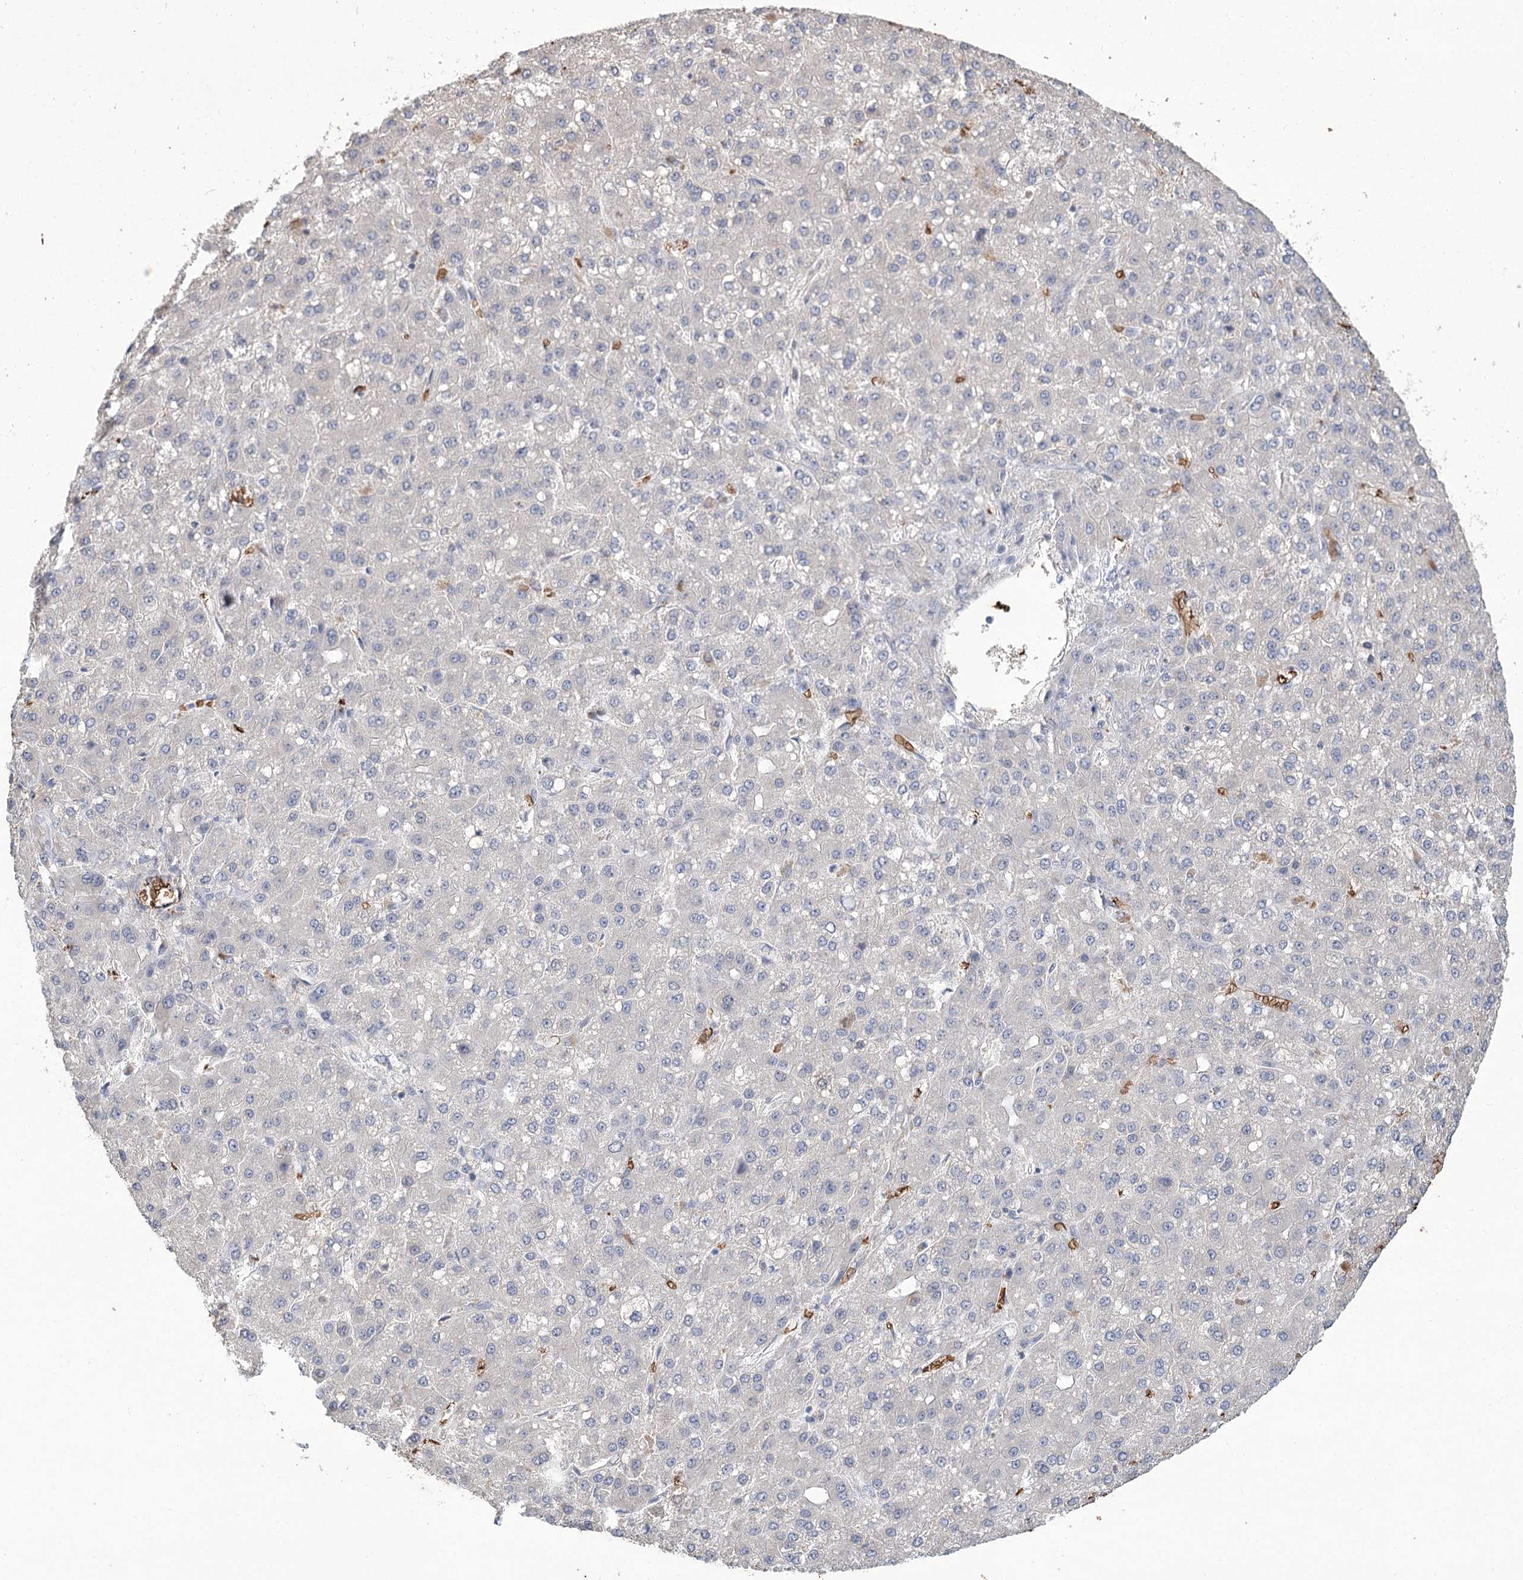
{"staining": {"intensity": "negative", "quantity": "none", "location": "none"}, "tissue": "liver cancer", "cell_type": "Tumor cells", "image_type": "cancer", "snomed": [{"axis": "morphology", "description": "Carcinoma, Hepatocellular, NOS"}, {"axis": "topography", "description": "Liver"}], "caption": "Immunohistochemical staining of liver cancer reveals no significant staining in tumor cells.", "gene": "HBA1", "patient": {"sex": "male", "age": 67}}